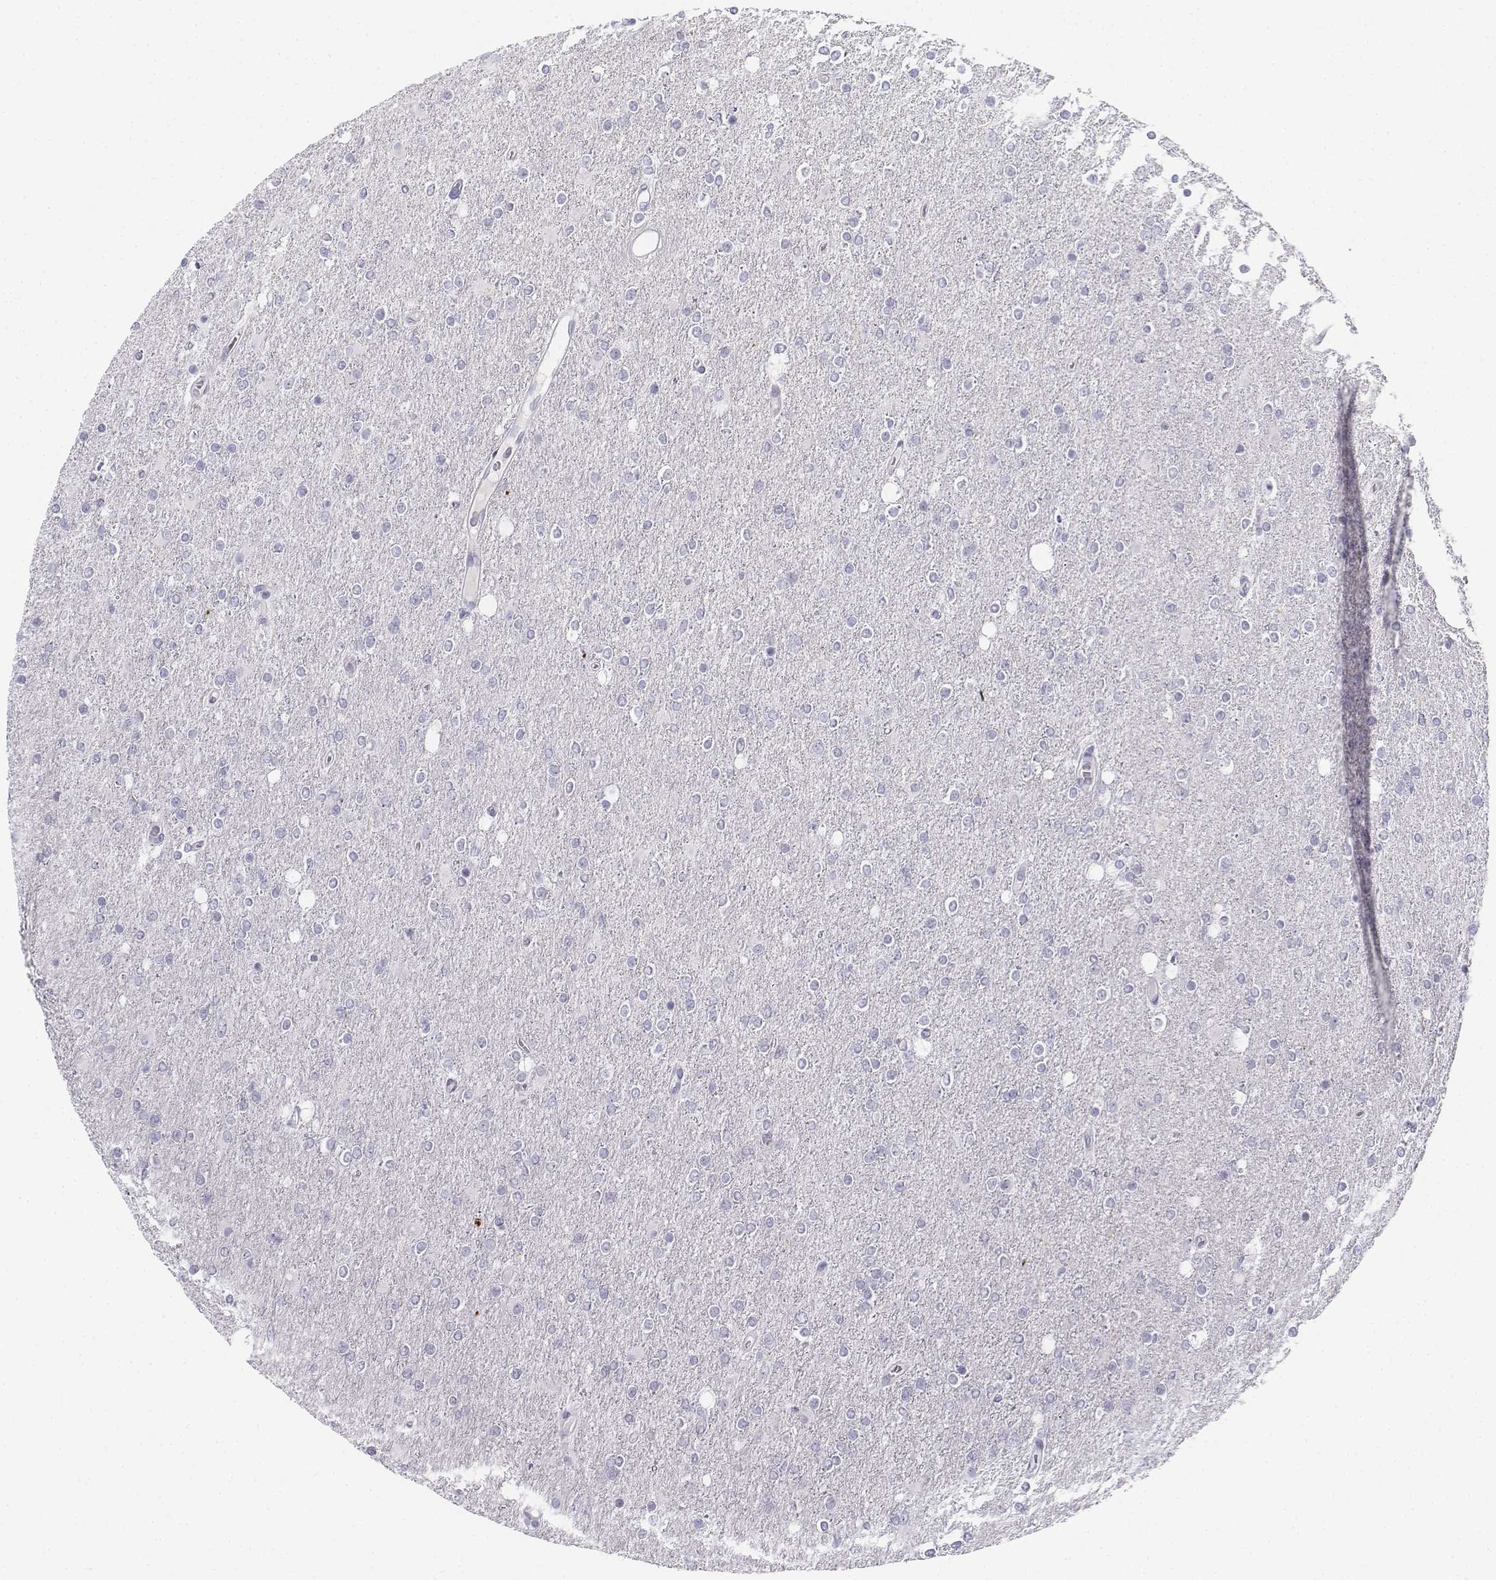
{"staining": {"intensity": "negative", "quantity": "none", "location": "none"}, "tissue": "glioma", "cell_type": "Tumor cells", "image_type": "cancer", "snomed": [{"axis": "morphology", "description": "Glioma, malignant, High grade"}, {"axis": "topography", "description": "Cerebral cortex"}], "caption": "Tumor cells are negative for brown protein staining in high-grade glioma (malignant).", "gene": "TH", "patient": {"sex": "male", "age": 70}}